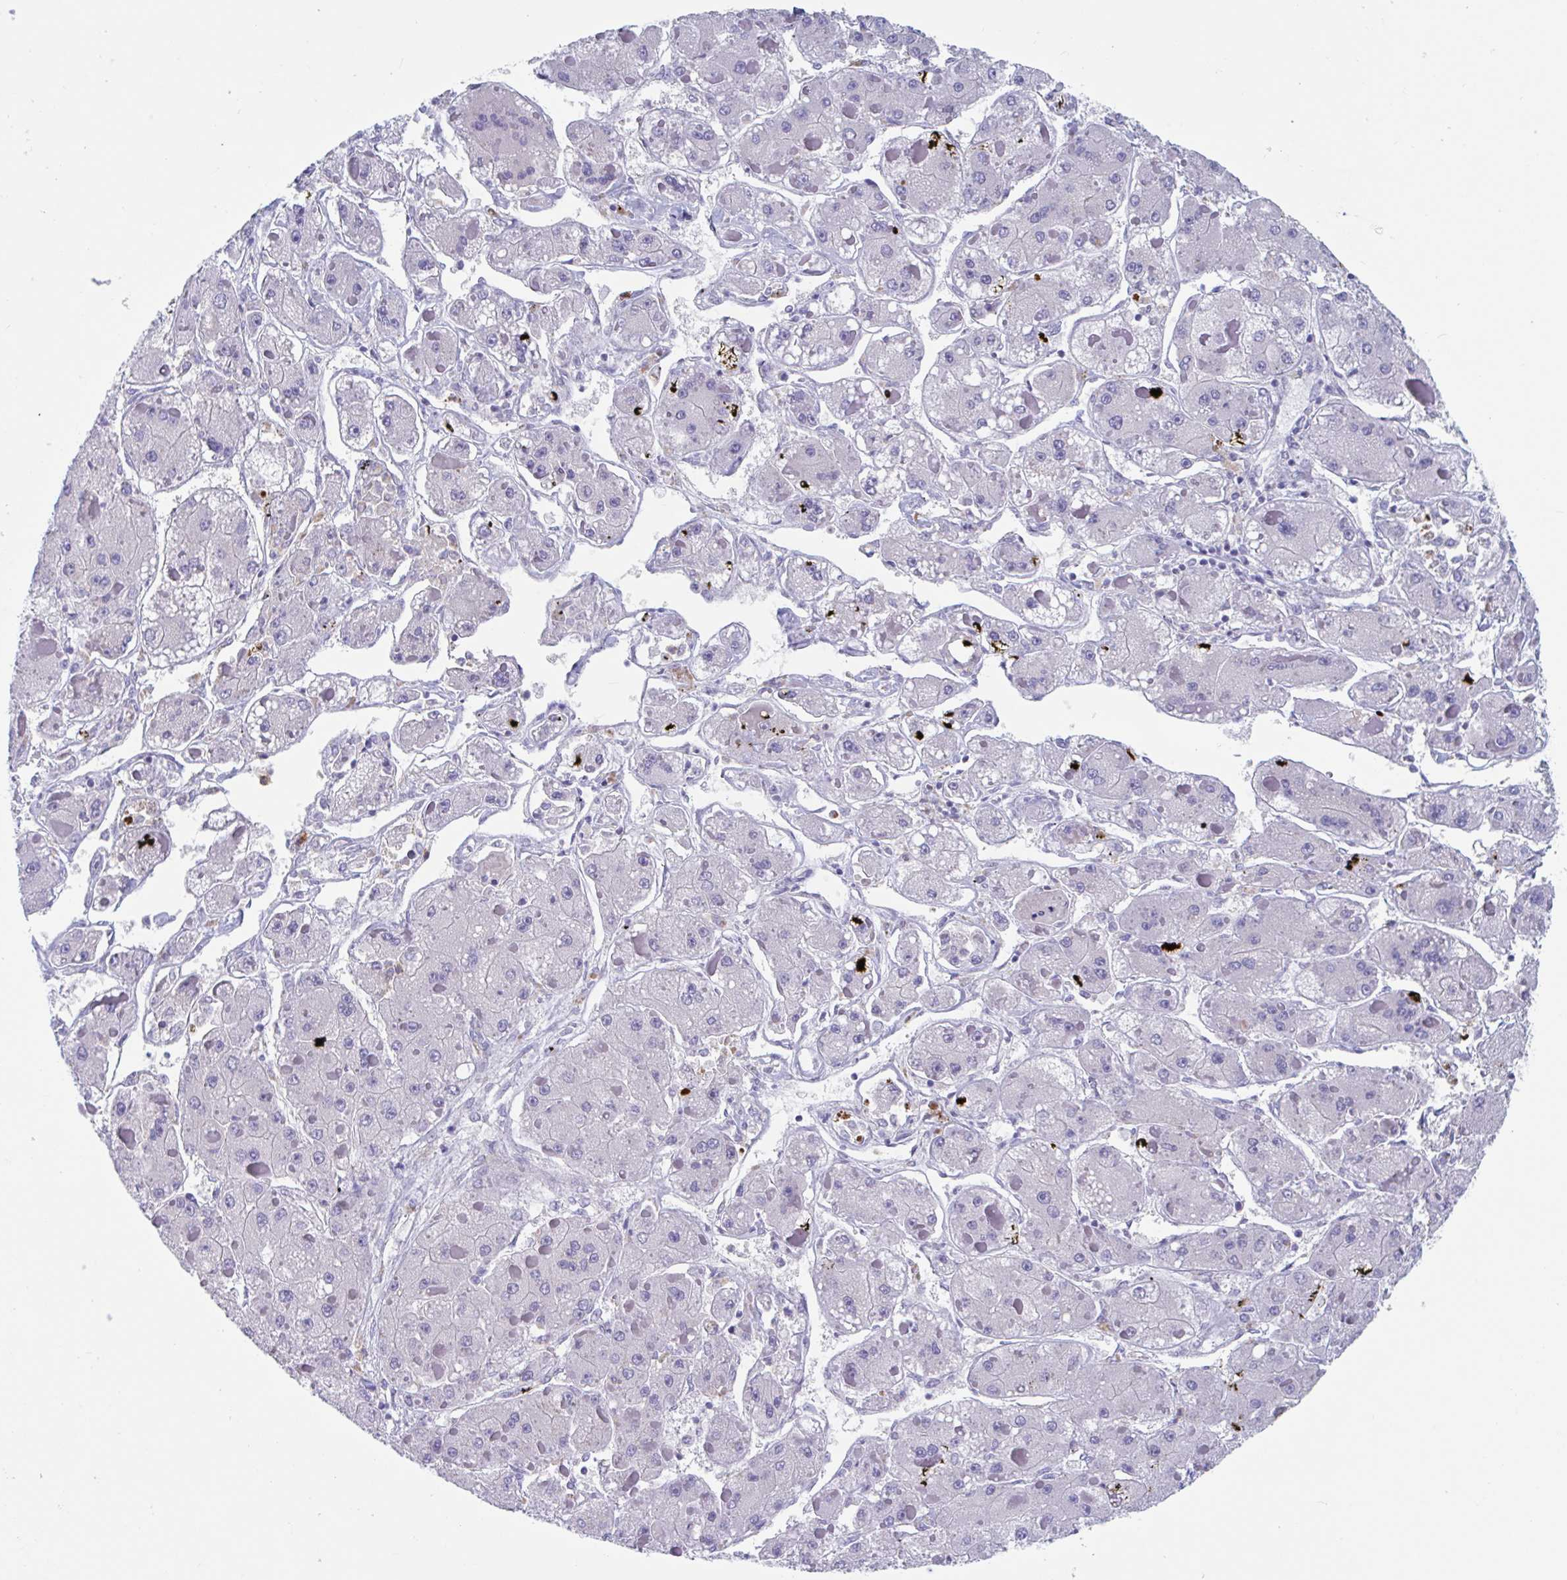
{"staining": {"intensity": "negative", "quantity": "none", "location": "none"}, "tissue": "liver cancer", "cell_type": "Tumor cells", "image_type": "cancer", "snomed": [{"axis": "morphology", "description": "Carcinoma, Hepatocellular, NOS"}, {"axis": "topography", "description": "Liver"}], "caption": "Immunohistochemistry (IHC) histopathology image of neoplastic tissue: liver cancer stained with DAB reveals no significant protein positivity in tumor cells.", "gene": "ZNHIT2", "patient": {"sex": "female", "age": 73}}